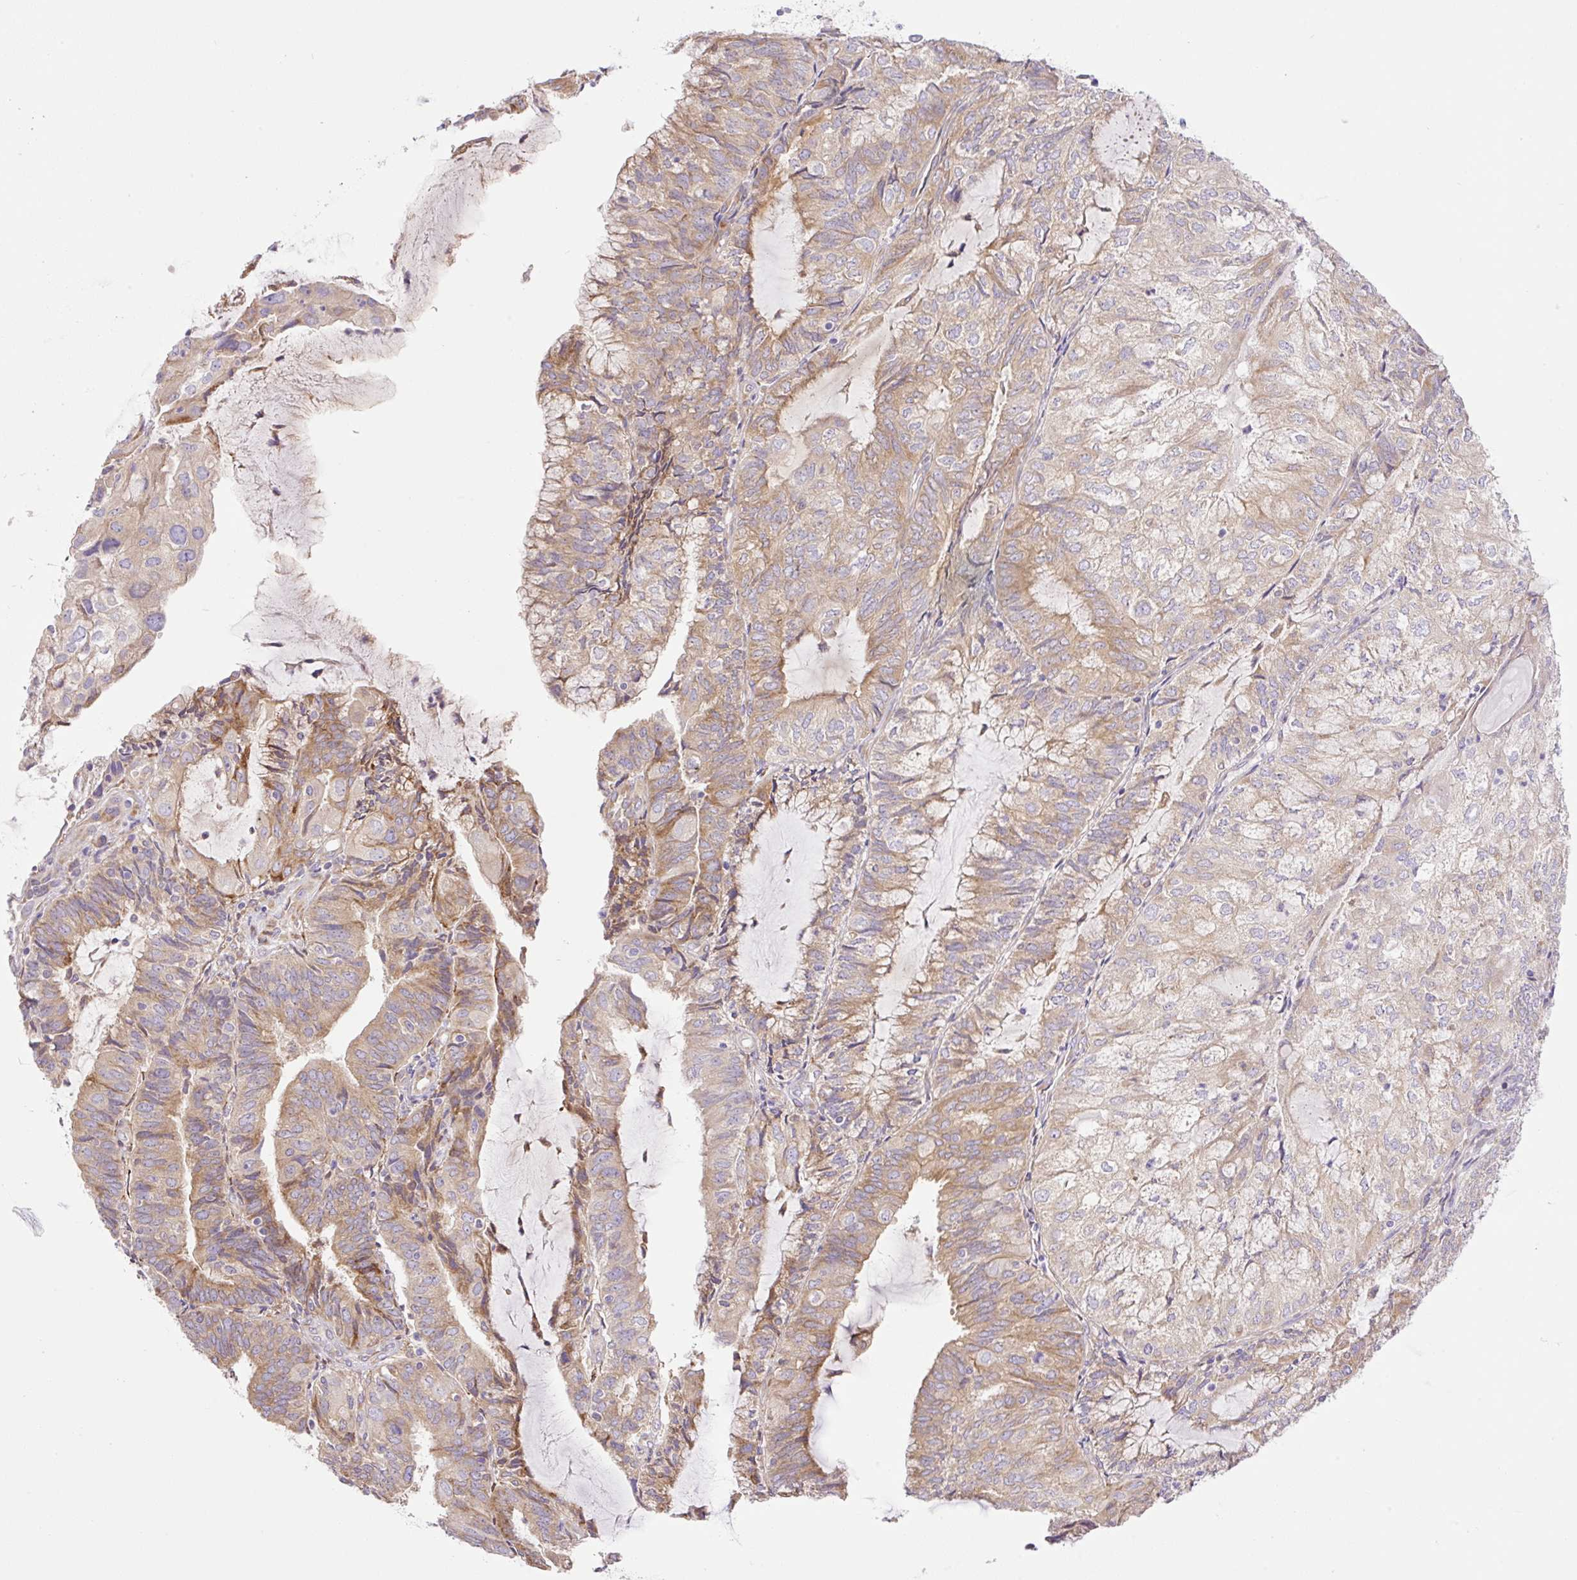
{"staining": {"intensity": "moderate", "quantity": ">75%", "location": "cytoplasmic/membranous"}, "tissue": "endometrial cancer", "cell_type": "Tumor cells", "image_type": "cancer", "snomed": [{"axis": "morphology", "description": "Adenocarcinoma, NOS"}, {"axis": "topography", "description": "Endometrium"}], "caption": "Endometrial cancer stained with a protein marker reveals moderate staining in tumor cells.", "gene": "POFUT1", "patient": {"sex": "female", "age": 81}}